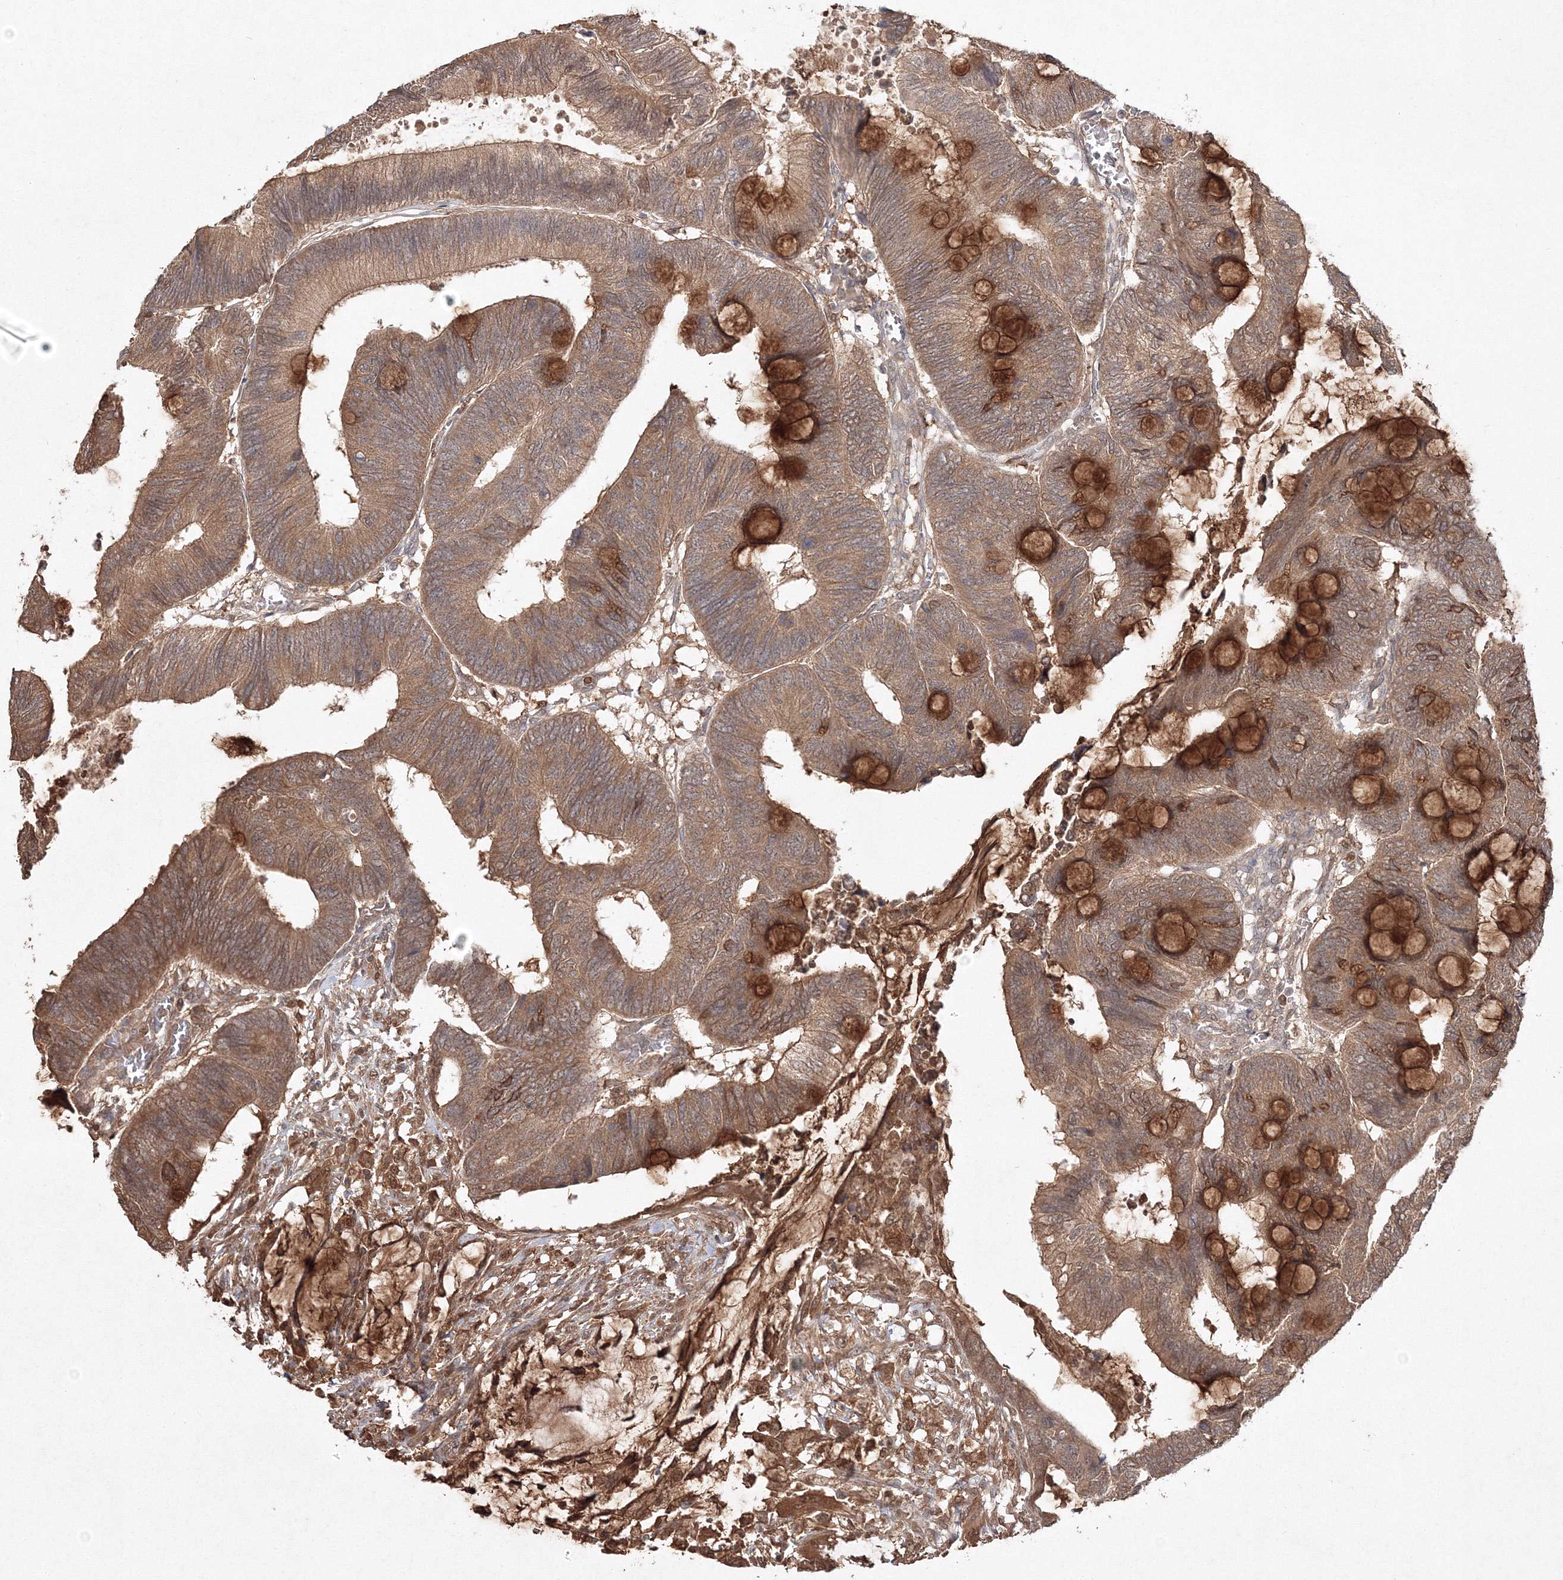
{"staining": {"intensity": "moderate", "quantity": ">75%", "location": "cytoplasmic/membranous"}, "tissue": "colorectal cancer", "cell_type": "Tumor cells", "image_type": "cancer", "snomed": [{"axis": "morphology", "description": "Normal tissue, NOS"}, {"axis": "morphology", "description": "Adenocarcinoma, NOS"}, {"axis": "topography", "description": "Rectum"}, {"axis": "topography", "description": "Peripheral nerve tissue"}], "caption": "Immunohistochemical staining of human colorectal cancer shows medium levels of moderate cytoplasmic/membranous staining in about >75% of tumor cells.", "gene": "S100A11", "patient": {"sex": "male", "age": 92}}